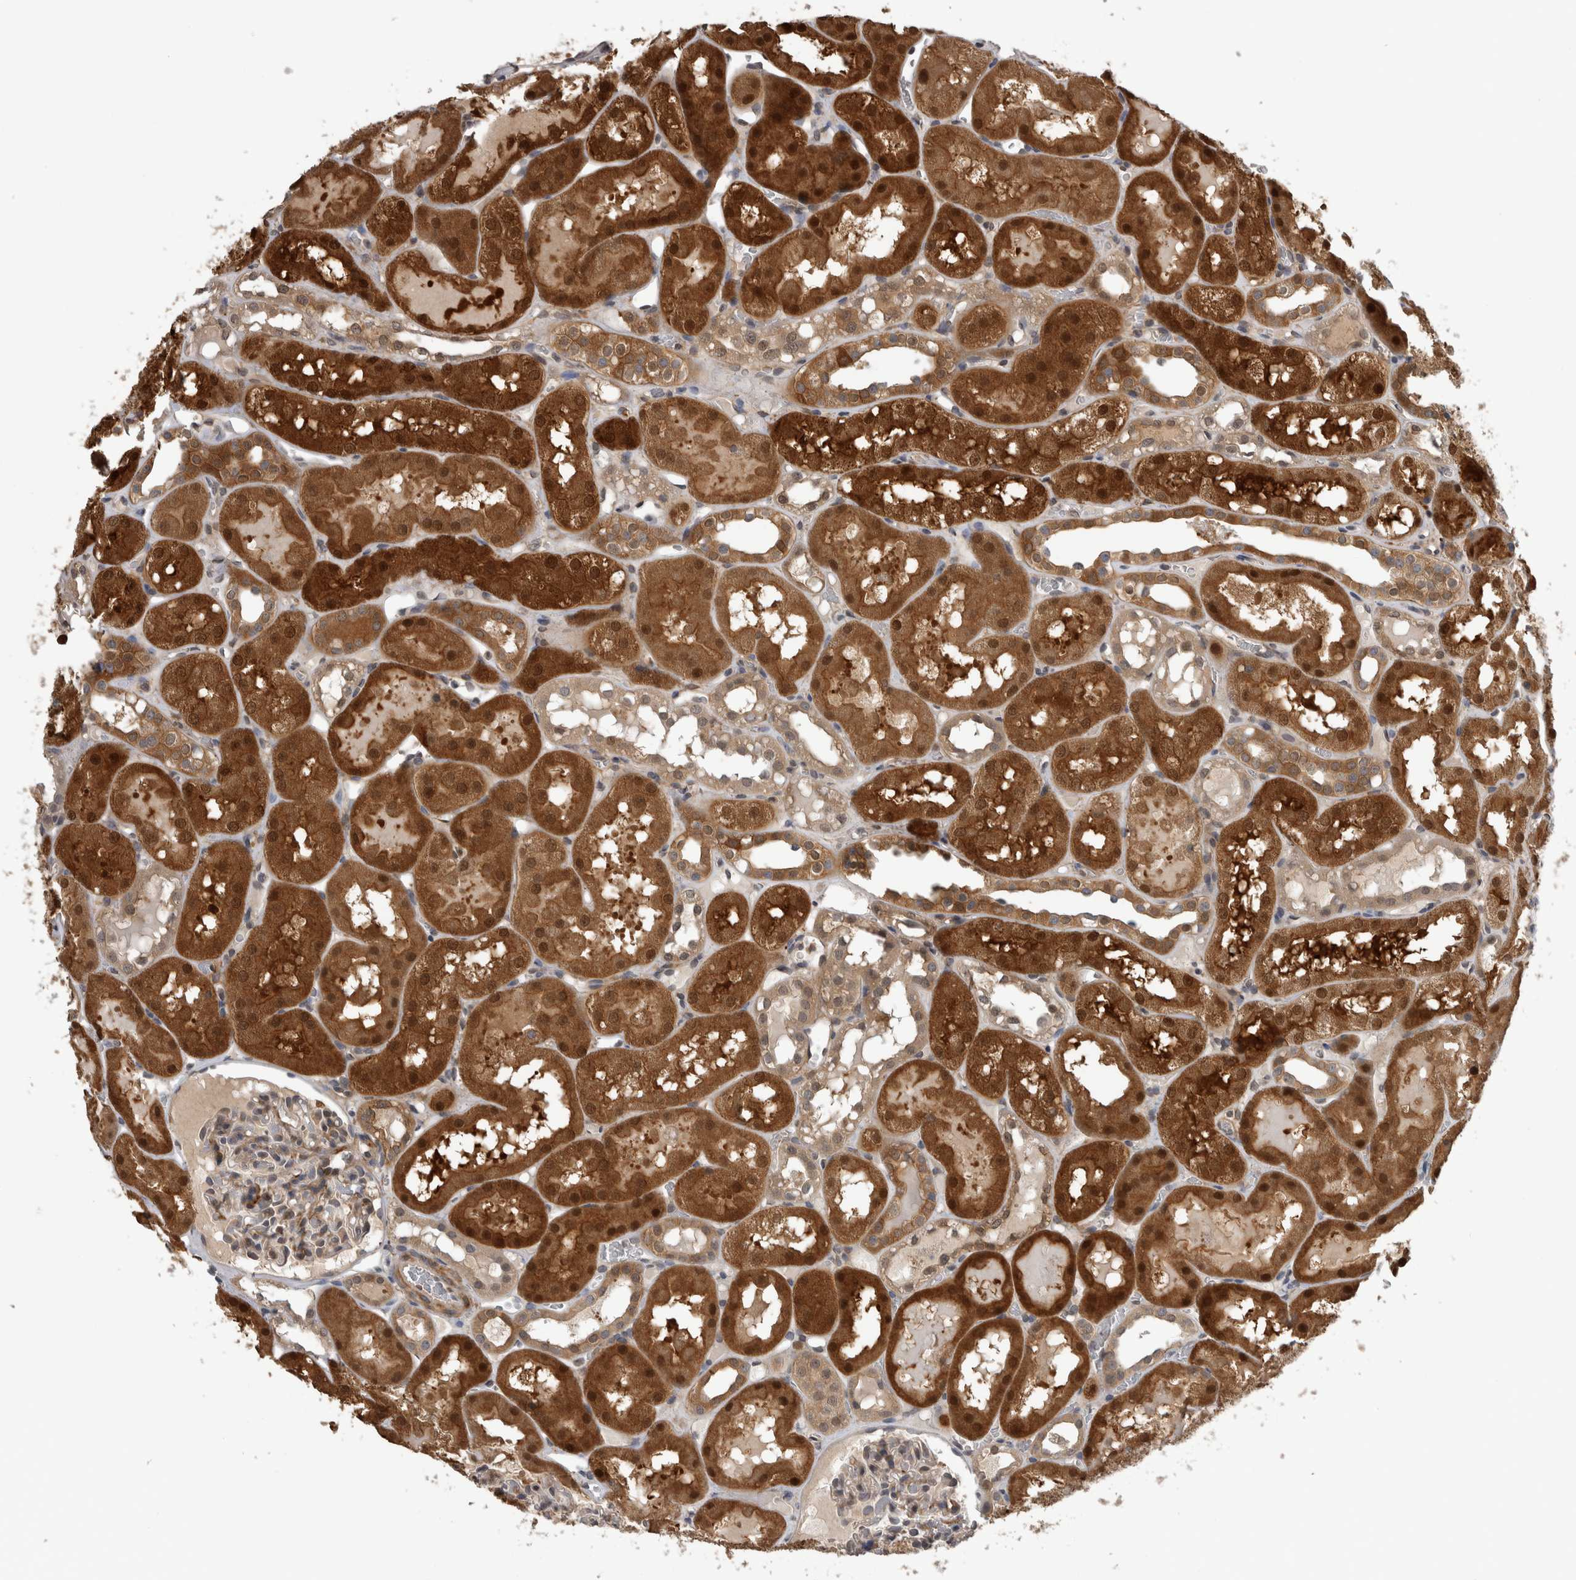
{"staining": {"intensity": "weak", "quantity": "<25%", "location": "cytoplasmic/membranous"}, "tissue": "kidney", "cell_type": "Cells in glomeruli", "image_type": "normal", "snomed": [{"axis": "morphology", "description": "Normal tissue, NOS"}, {"axis": "topography", "description": "Kidney"}, {"axis": "topography", "description": "Urinary bladder"}], "caption": "IHC of unremarkable human kidney displays no staining in cells in glomeruli.", "gene": "NAPRT", "patient": {"sex": "male", "age": 16}}